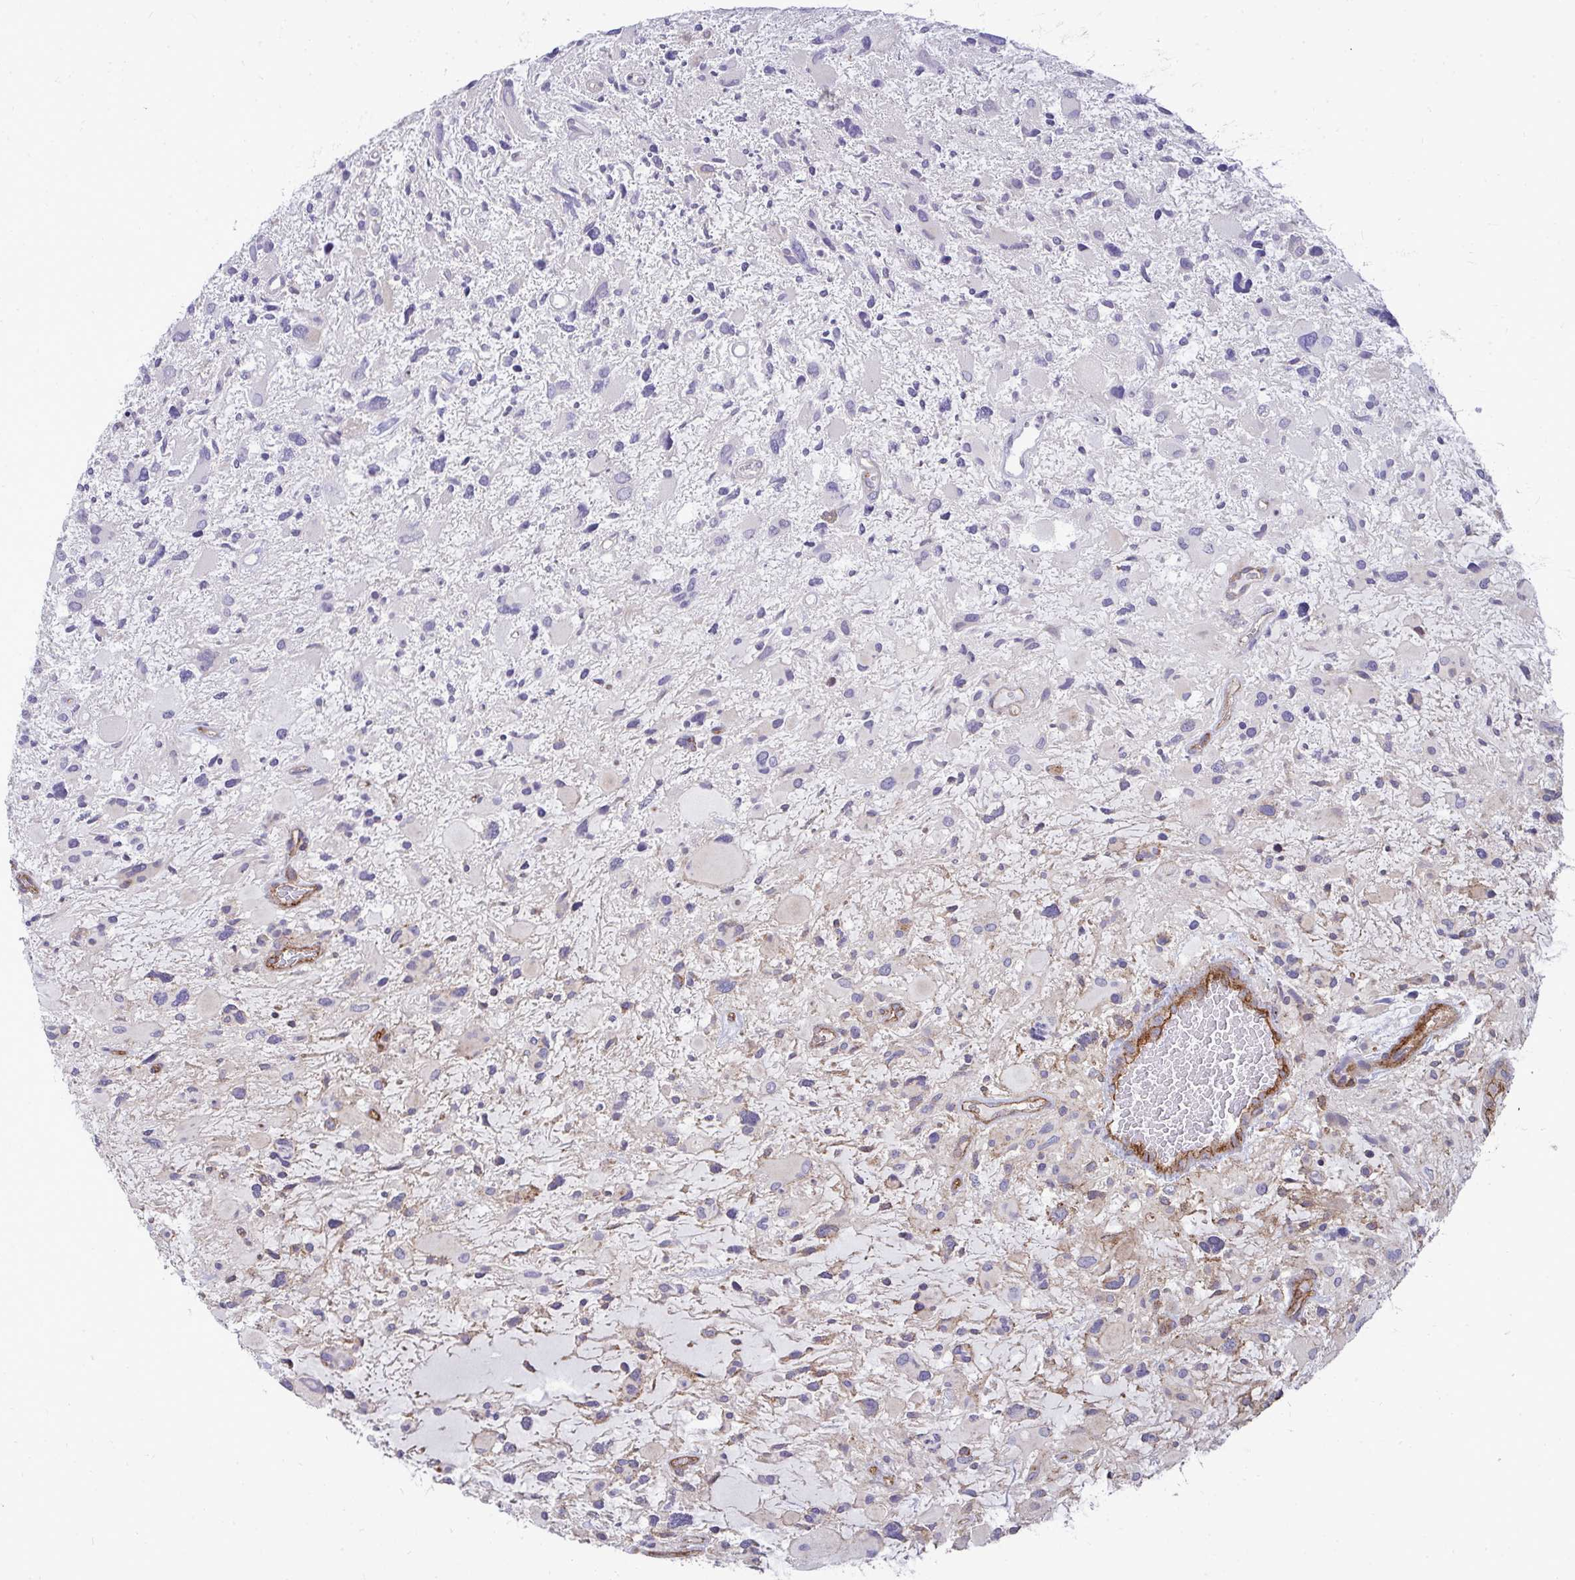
{"staining": {"intensity": "negative", "quantity": "none", "location": "none"}, "tissue": "glioma", "cell_type": "Tumor cells", "image_type": "cancer", "snomed": [{"axis": "morphology", "description": "Glioma, malignant, High grade"}, {"axis": "topography", "description": "Brain"}], "caption": "High magnification brightfield microscopy of high-grade glioma (malignant) stained with DAB (3,3'-diaminobenzidine) (brown) and counterstained with hematoxylin (blue): tumor cells show no significant staining.", "gene": "SH2D1B", "patient": {"sex": "female", "age": 11}}